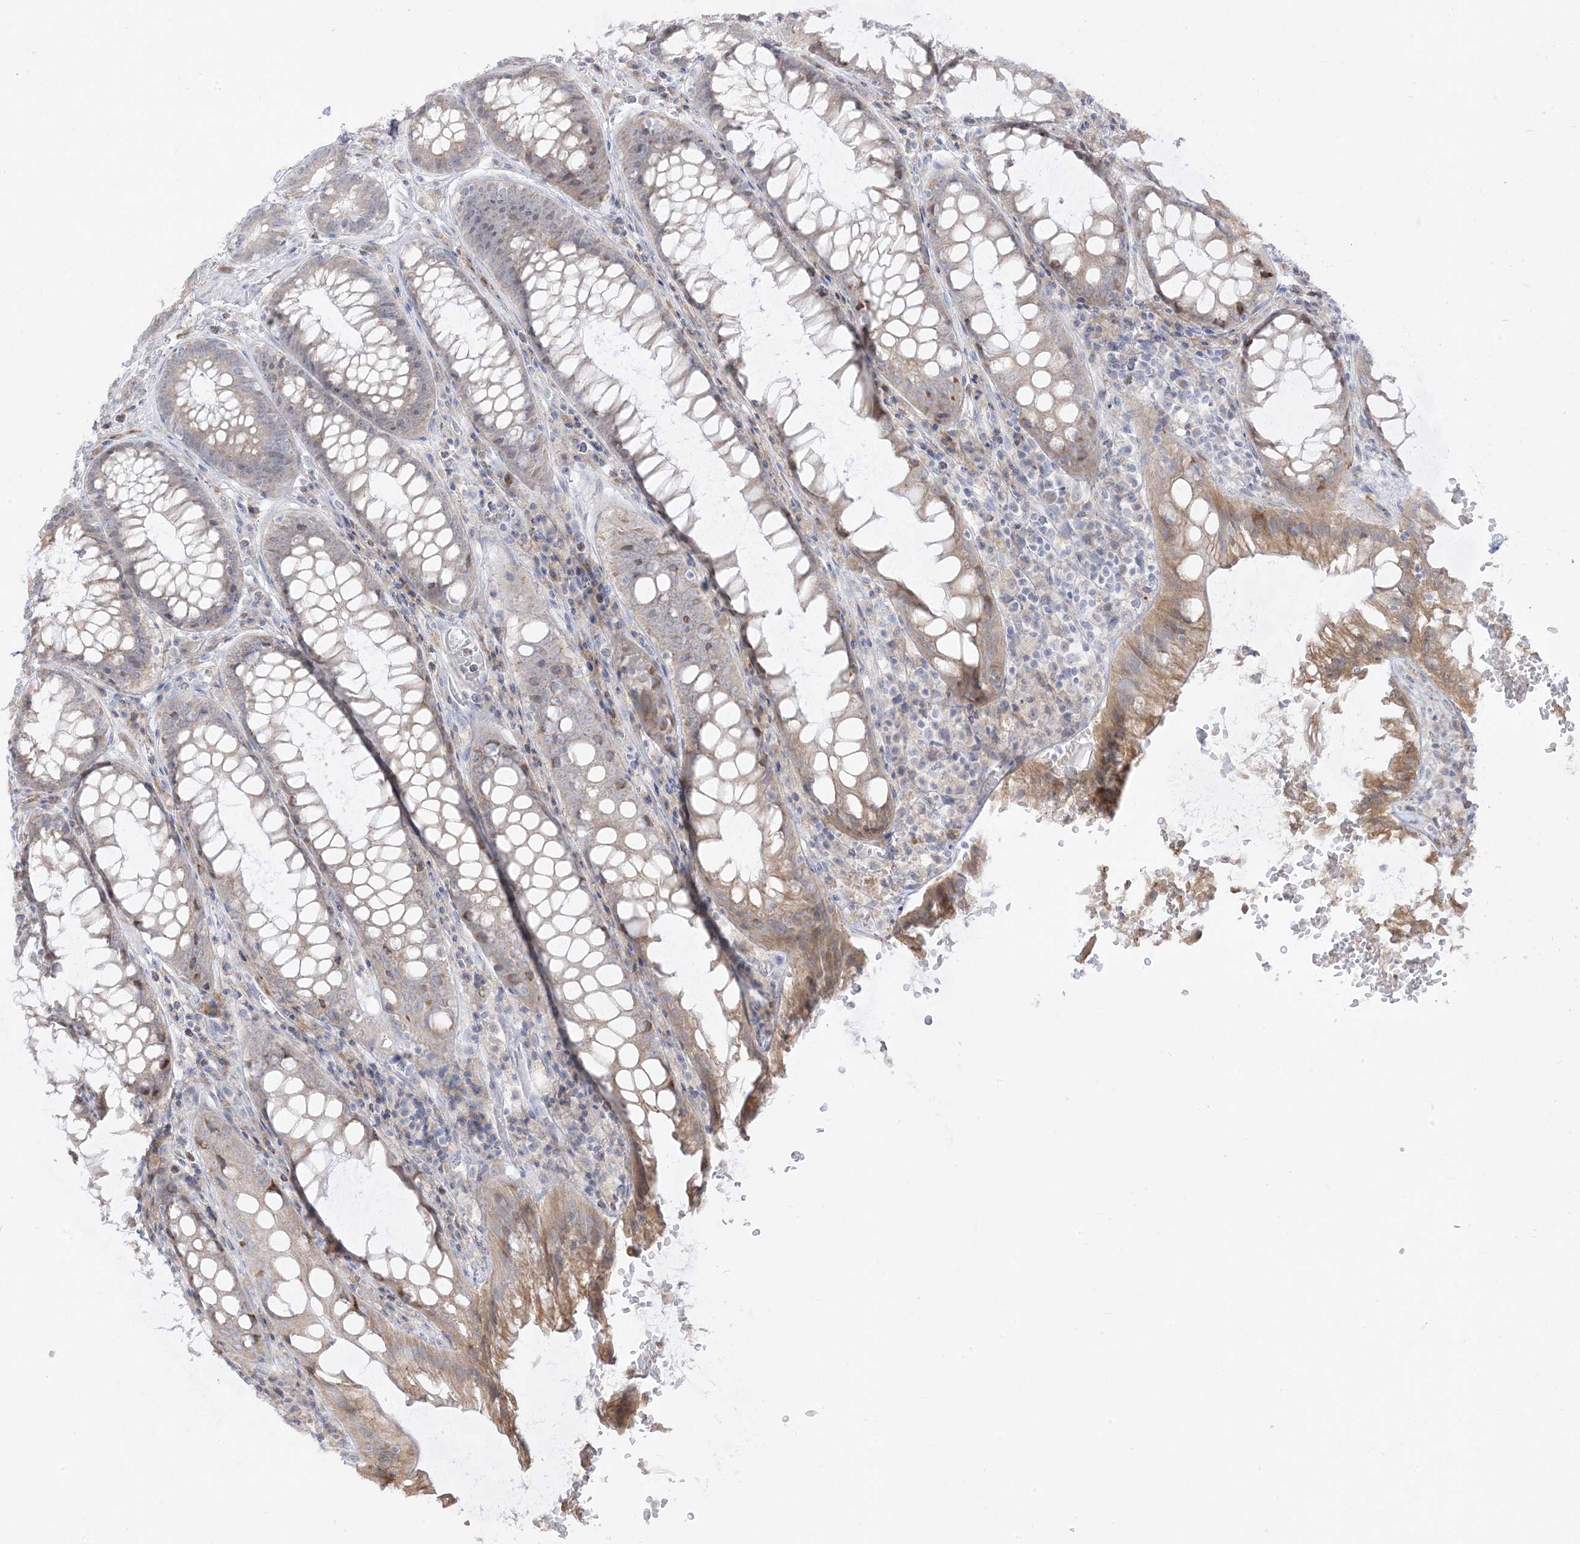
{"staining": {"intensity": "moderate", "quantity": "<25%", "location": "cytoplasmic/membranous"}, "tissue": "rectum", "cell_type": "Glandular cells", "image_type": "normal", "snomed": [{"axis": "morphology", "description": "Normal tissue, NOS"}, {"axis": "topography", "description": "Rectum"}], "caption": "Immunohistochemical staining of normal rectum reveals <25% levels of moderate cytoplasmic/membranous protein staining in approximately <25% of glandular cells. Using DAB (3,3'-diaminobenzidine) (brown) and hematoxylin (blue) stains, captured at high magnification using brightfield microscopy.", "gene": "LOXL3", "patient": {"sex": "male", "age": 64}}